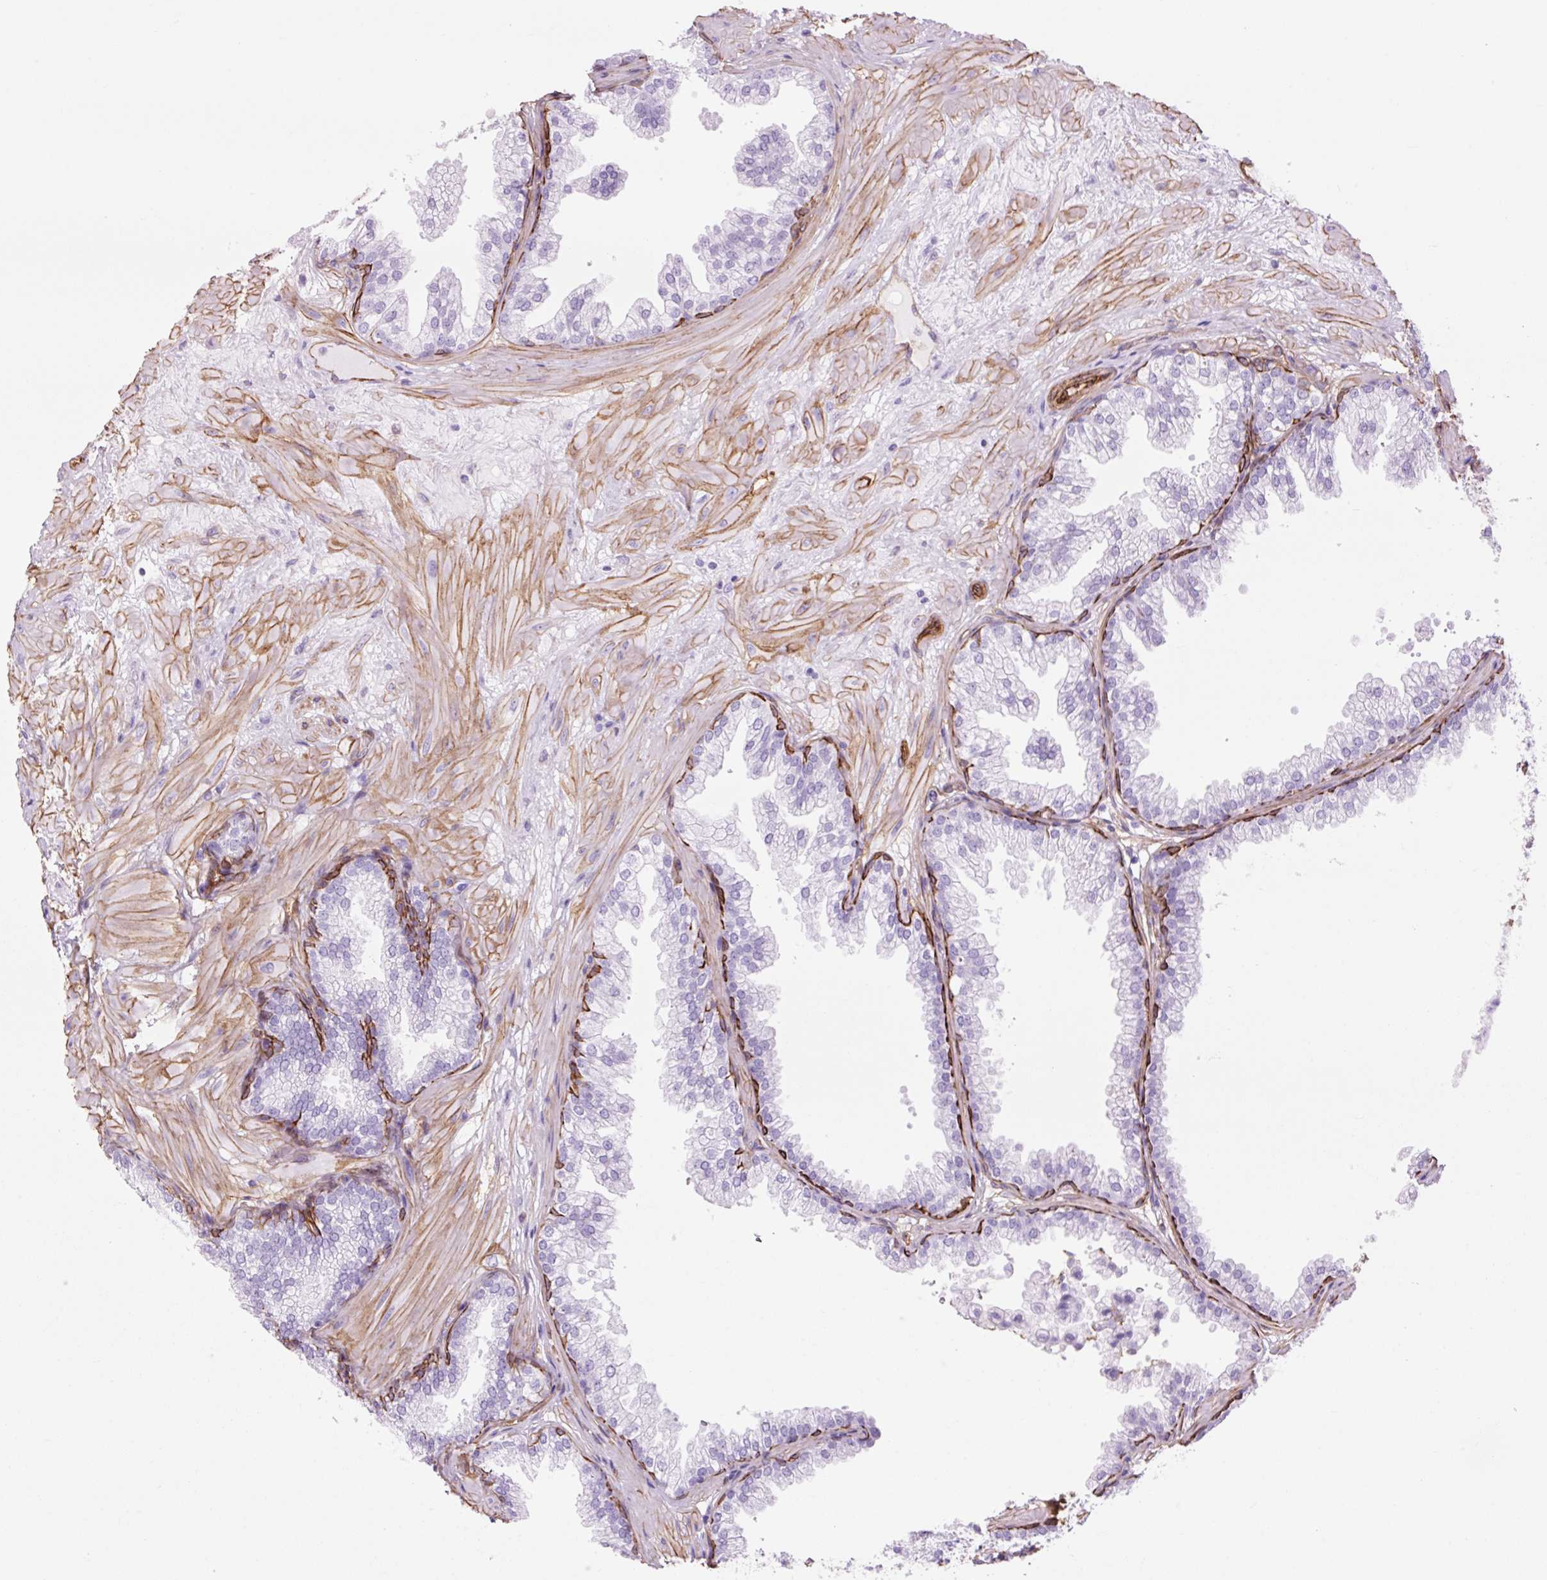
{"staining": {"intensity": "strong", "quantity": "<25%", "location": "cytoplasmic/membranous"}, "tissue": "prostate", "cell_type": "Glandular cells", "image_type": "normal", "snomed": [{"axis": "morphology", "description": "Normal tissue, NOS"}, {"axis": "topography", "description": "Prostate"}], "caption": "Immunohistochemical staining of unremarkable human prostate displays medium levels of strong cytoplasmic/membranous positivity in about <25% of glandular cells.", "gene": "CAV1", "patient": {"sex": "male", "age": 37}}